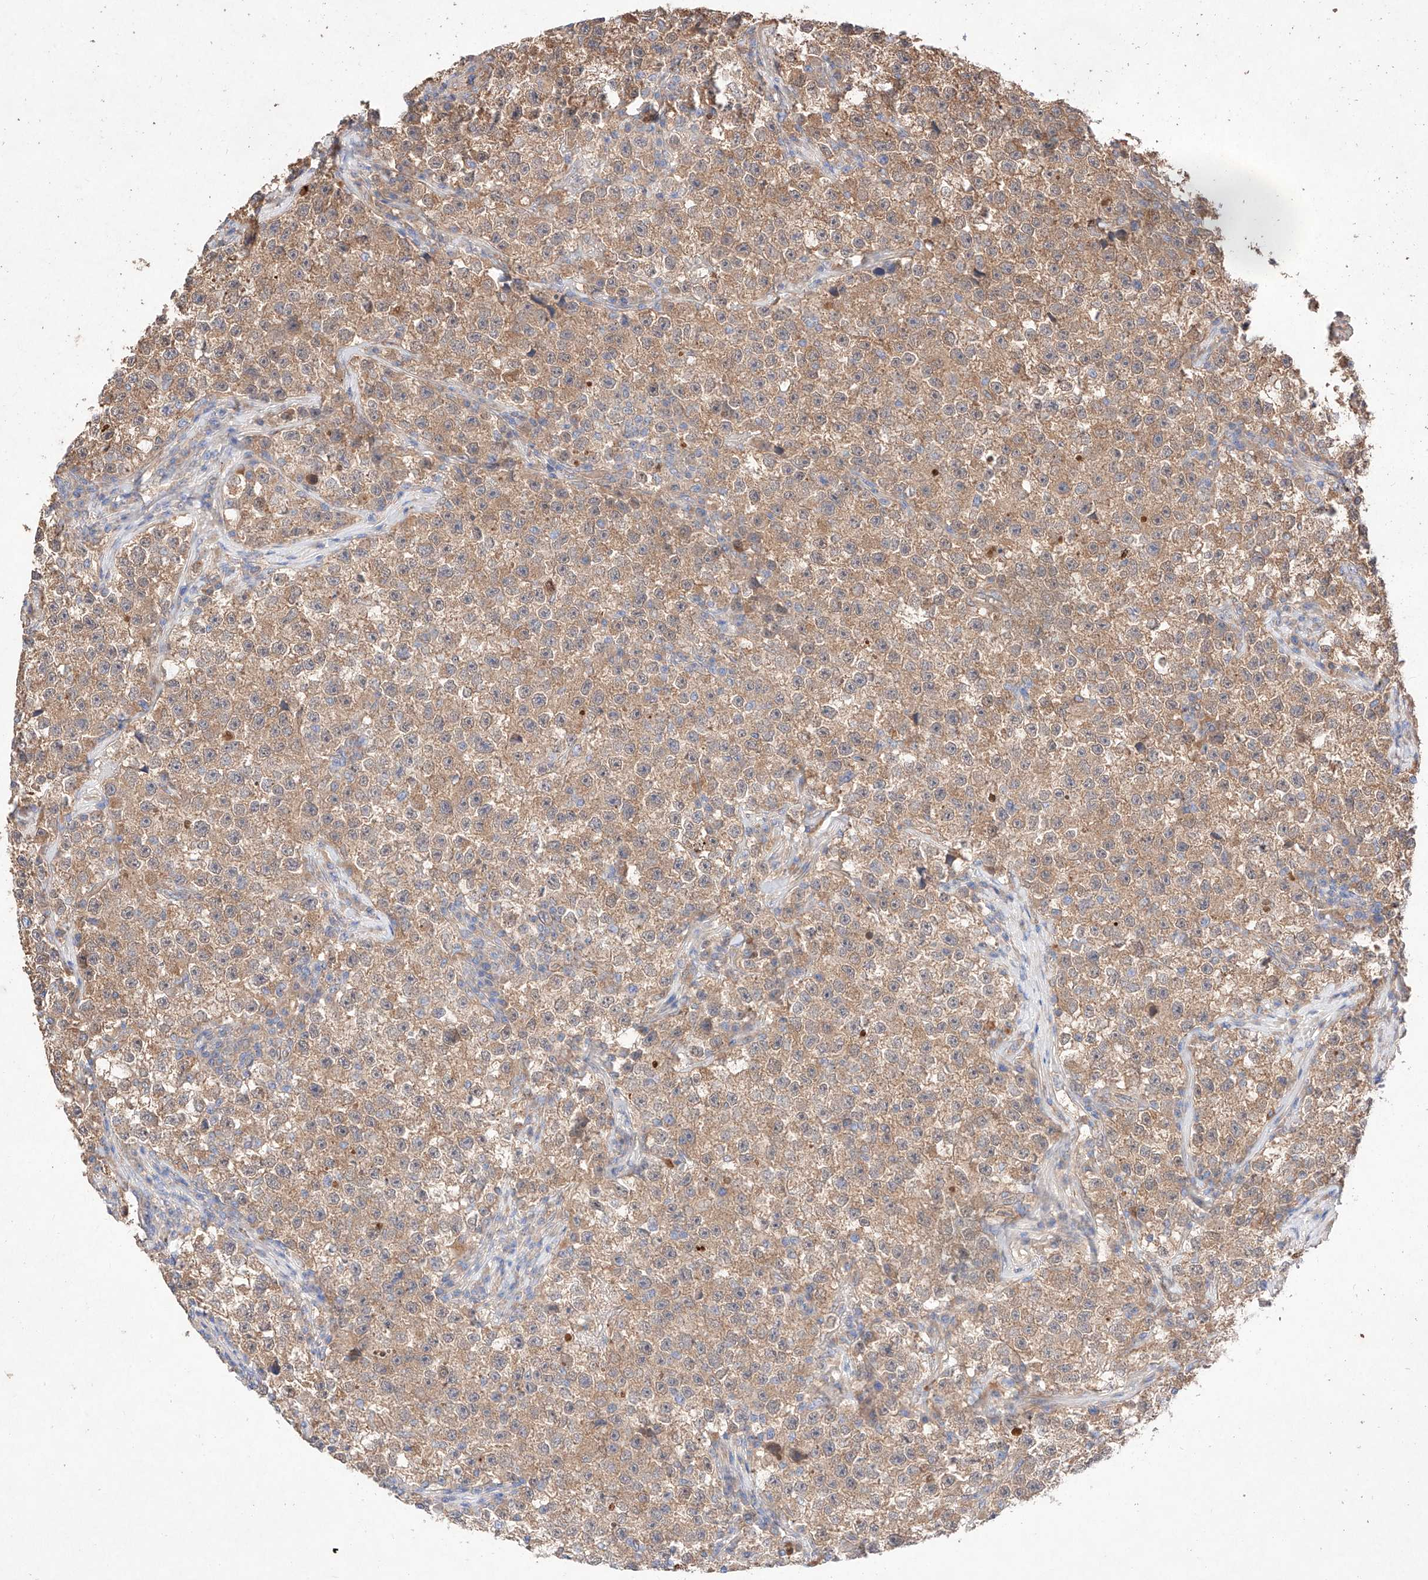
{"staining": {"intensity": "weak", "quantity": ">75%", "location": "cytoplasmic/membranous"}, "tissue": "testis cancer", "cell_type": "Tumor cells", "image_type": "cancer", "snomed": [{"axis": "morphology", "description": "Seminoma, NOS"}, {"axis": "topography", "description": "Testis"}], "caption": "Protein expression analysis of seminoma (testis) shows weak cytoplasmic/membranous positivity in about >75% of tumor cells. The staining was performed using DAB, with brown indicating positive protein expression. Nuclei are stained blue with hematoxylin.", "gene": "C6orf62", "patient": {"sex": "male", "age": 22}}